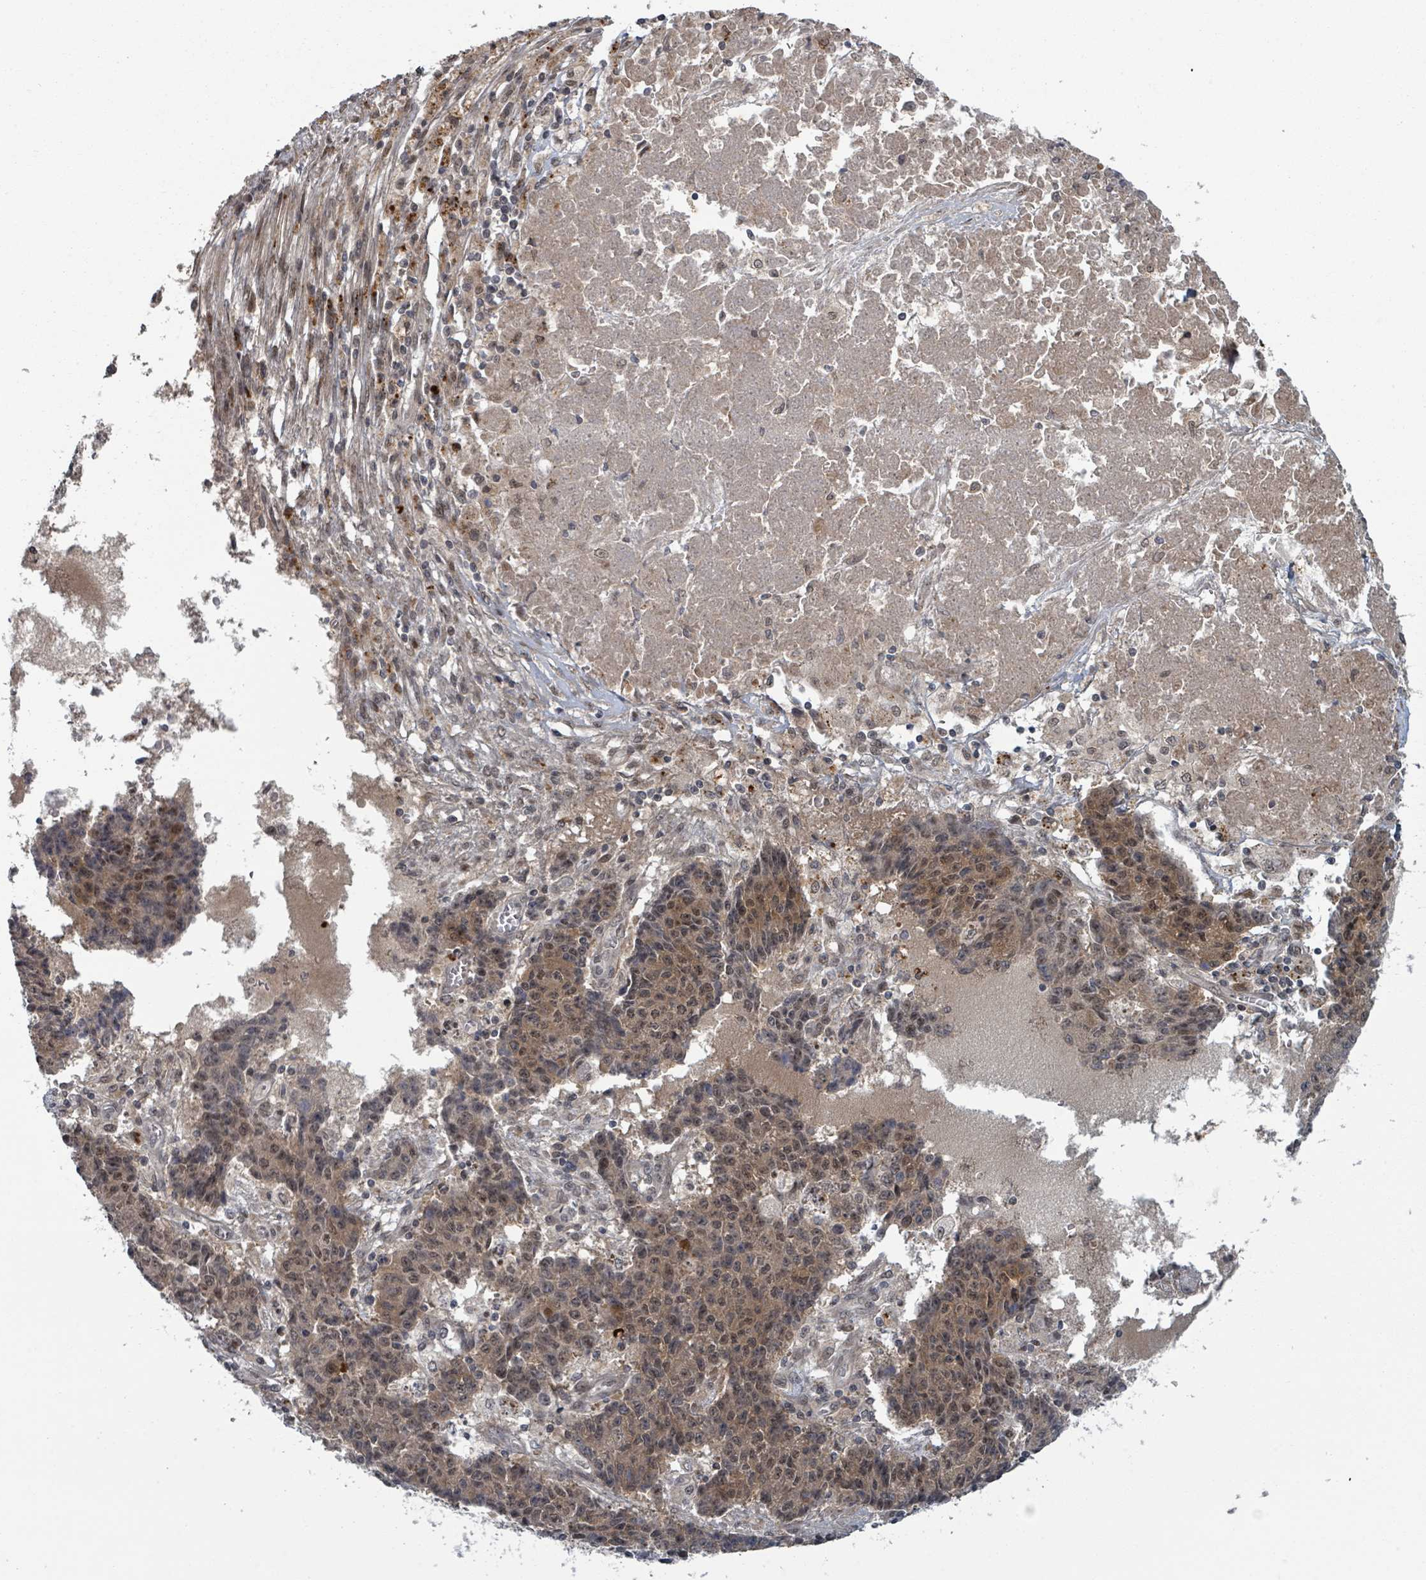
{"staining": {"intensity": "moderate", "quantity": "25%-75%", "location": "cytoplasmic/membranous,nuclear"}, "tissue": "ovarian cancer", "cell_type": "Tumor cells", "image_type": "cancer", "snomed": [{"axis": "morphology", "description": "Carcinoma, endometroid"}, {"axis": "topography", "description": "Ovary"}], "caption": "A brown stain highlights moderate cytoplasmic/membranous and nuclear expression of a protein in endometroid carcinoma (ovarian) tumor cells. The staining was performed using DAB (3,3'-diaminobenzidine), with brown indicating positive protein expression. Nuclei are stained blue with hematoxylin.", "gene": "GTF3C1", "patient": {"sex": "female", "age": 42}}